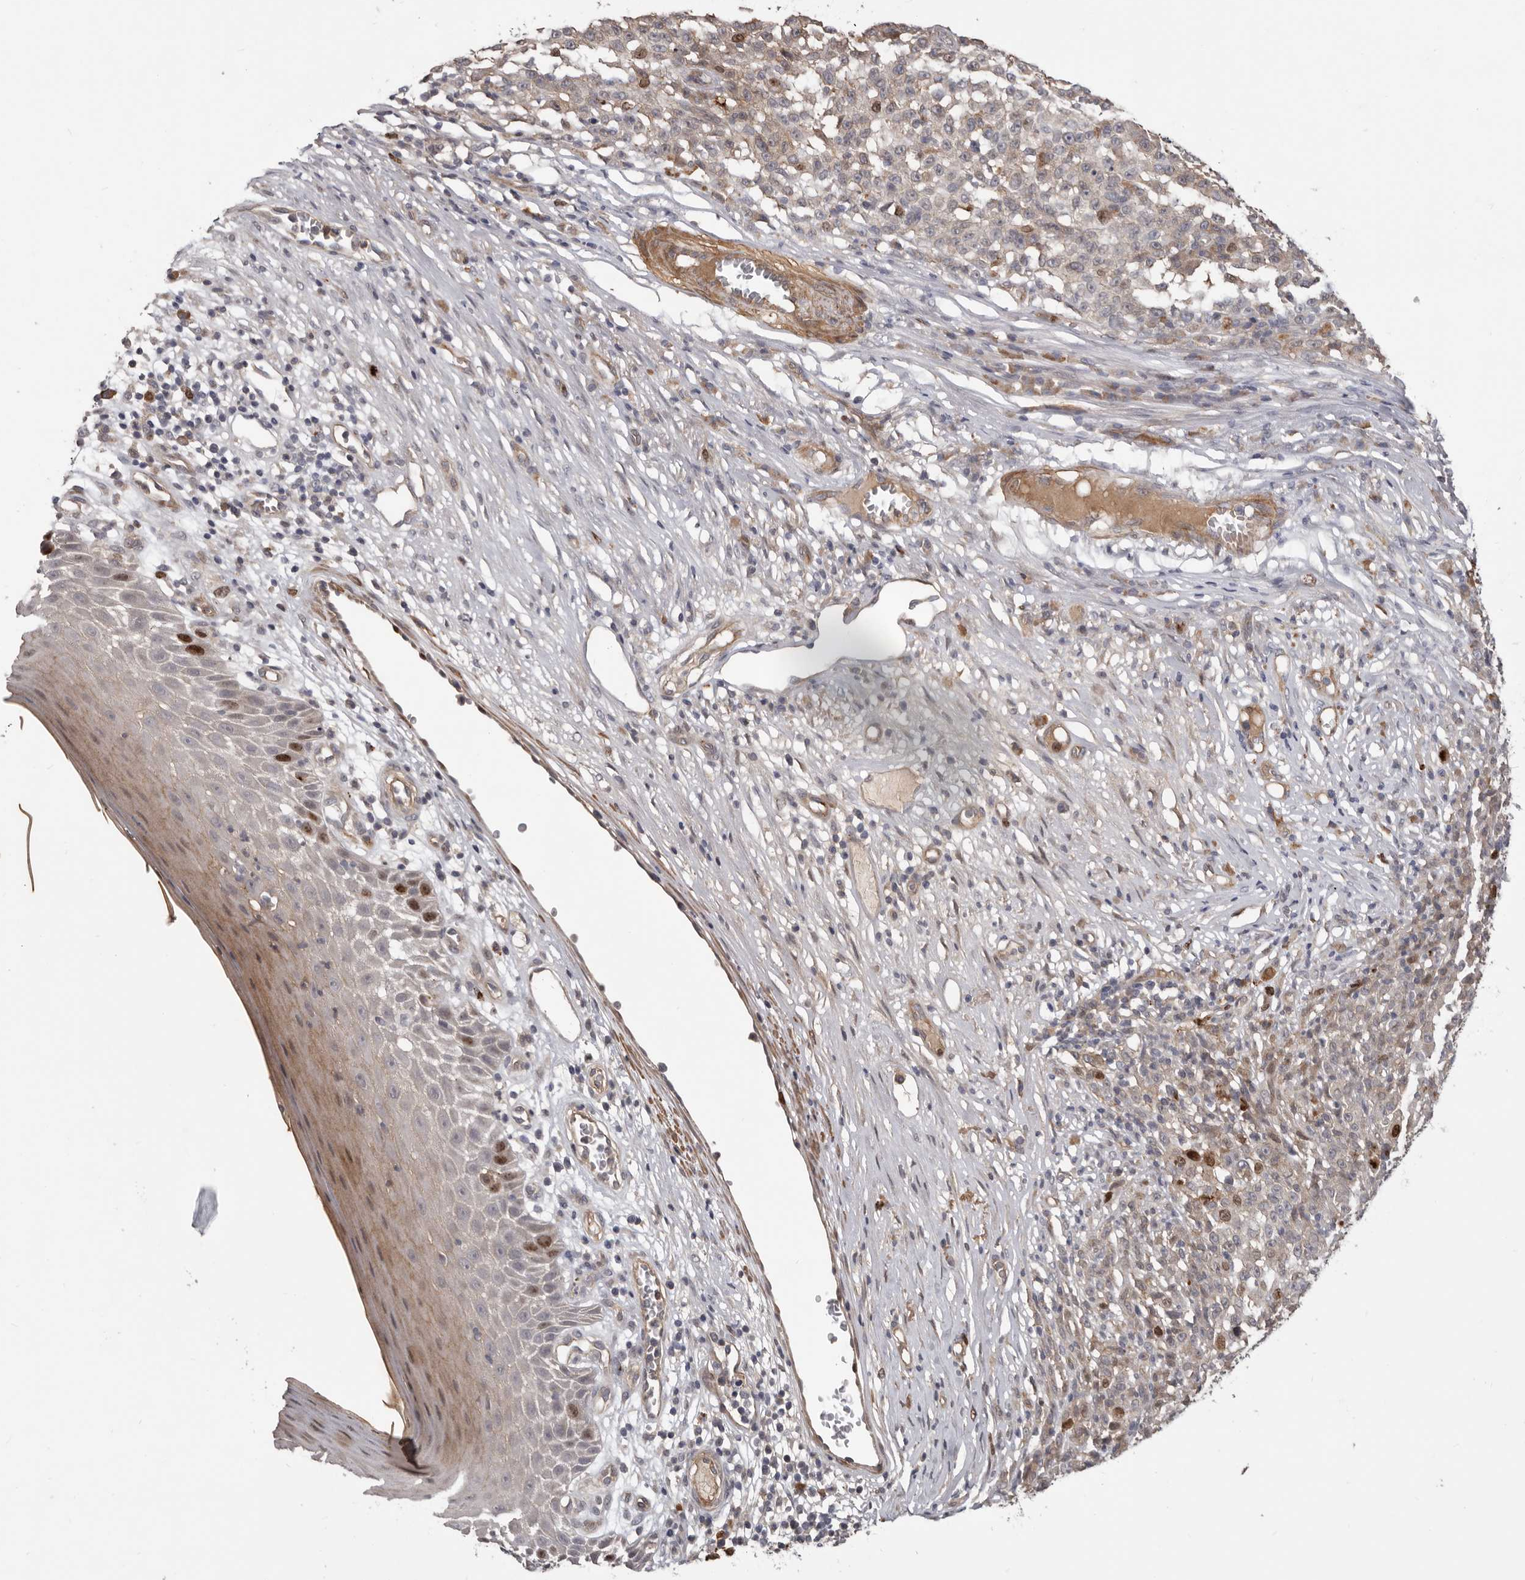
{"staining": {"intensity": "moderate", "quantity": "<25%", "location": "nuclear"}, "tissue": "melanoma", "cell_type": "Tumor cells", "image_type": "cancer", "snomed": [{"axis": "morphology", "description": "Malignant melanoma, NOS"}, {"axis": "topography", "description": "Skin"}], "caption": "Immunohistochemistry of malignant melanoma demonstrates low levels of moderate nuclear positivity in about <25% of tumor cells.", "gene": "CDCA8", "patient": {"sex": "female", "age": 82}}